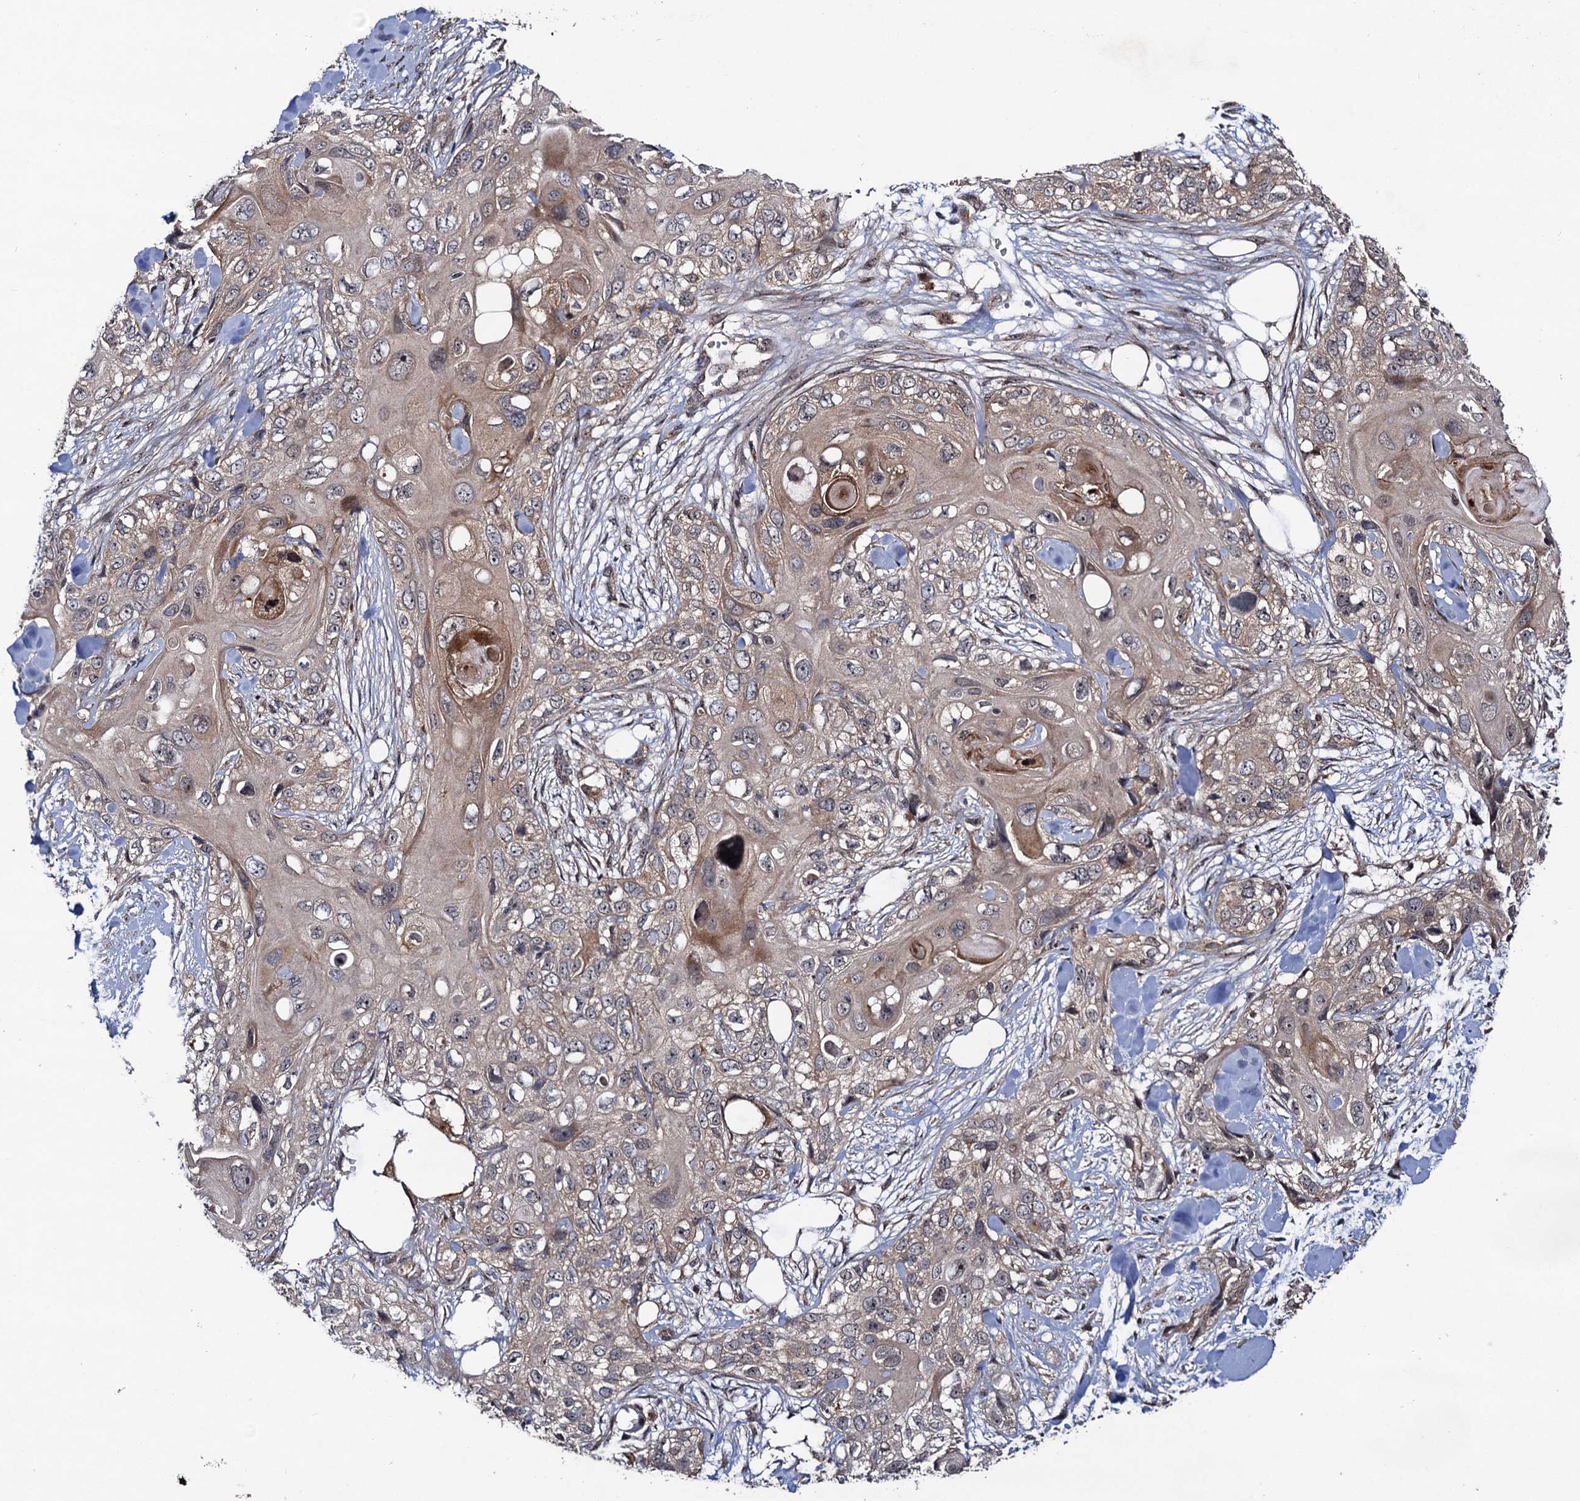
{"staining": {"intensity": "weak", "quantity": "<25%", "location": "cytoplasmic/membranous"}, "tissue": "skin cancer", "cell_type": "Tumor cells", "image_type": "cancer", "snomed": [{"axis": "morphology", "description": "Normal tissue, NOS"}, {"axis": "morphology", "description": "Squamous cell carcinoma, NOS"}, {"axis": "topography", "description": "Skin"}], "caption": "Immunohistochemical staining of human skin cancer exhibits no significant positivity in tumor cells. (DAB (3,3'-diaminobenzidine) immunohistochemistry (IHC) with hematoxylin counter stain).", "gene": "KXD1", "patient": {"sex": "male", "age": 72}}